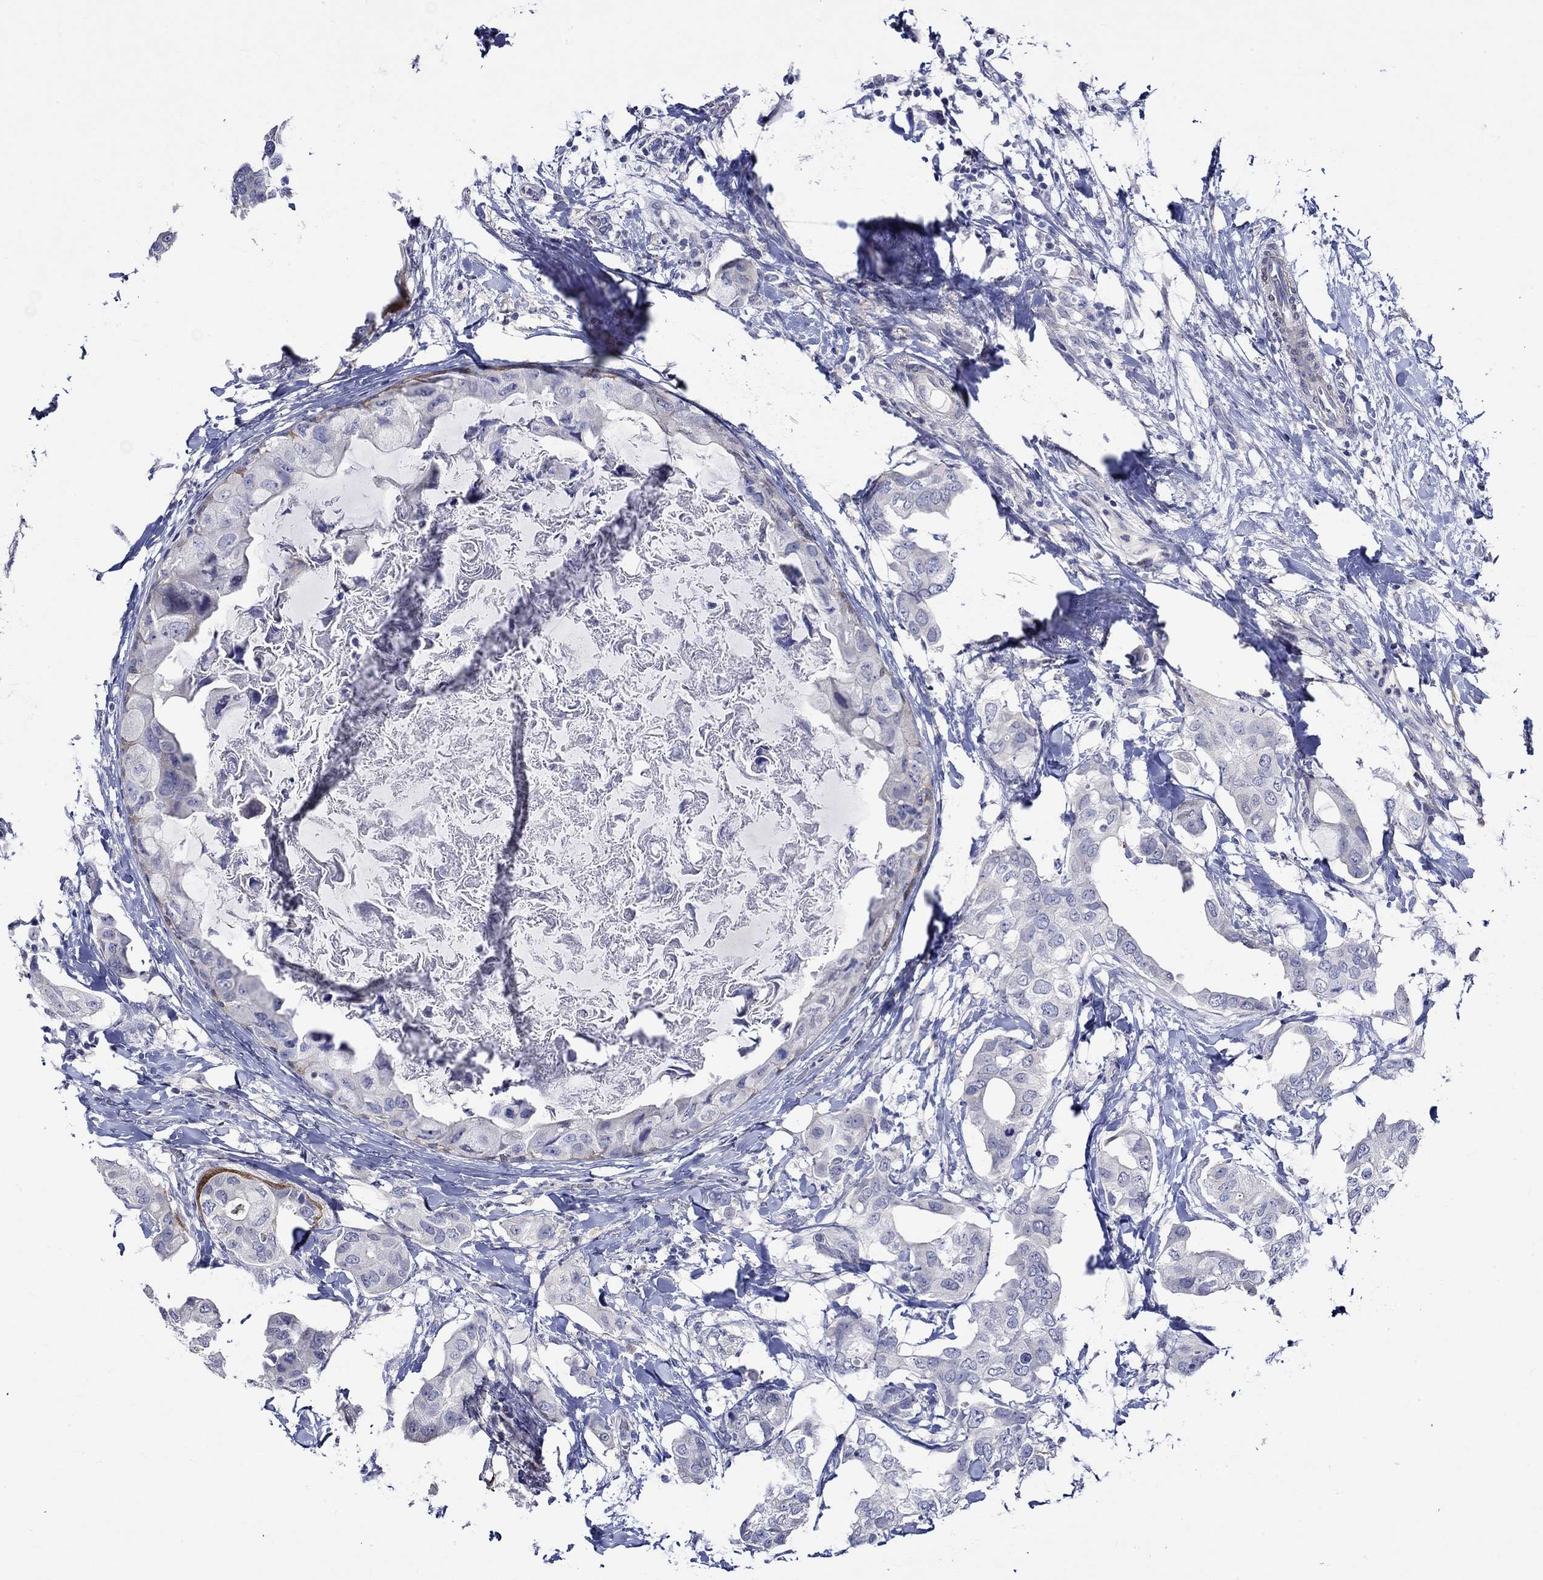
{"staining": {"intensity": "negative", "quantity": "none", "location": "none"}, "tissue": "breast cancer", "cell_type": "Tumor cells", "image_type": "cancer", "snomed": [{"axis": "morphology", "description": "Normal tissue, NOS"}, {"axis": "morphology", "description": "Duct carcinoma"}, {"axis": "topography", "description": "Breast"}], "caption": "The photomicrograph displays no significant expression in tumor cells of breast invasive ductal carcinoma.", "gene": "CRYAB", "patient": {"sex": "female", "age": 40}}